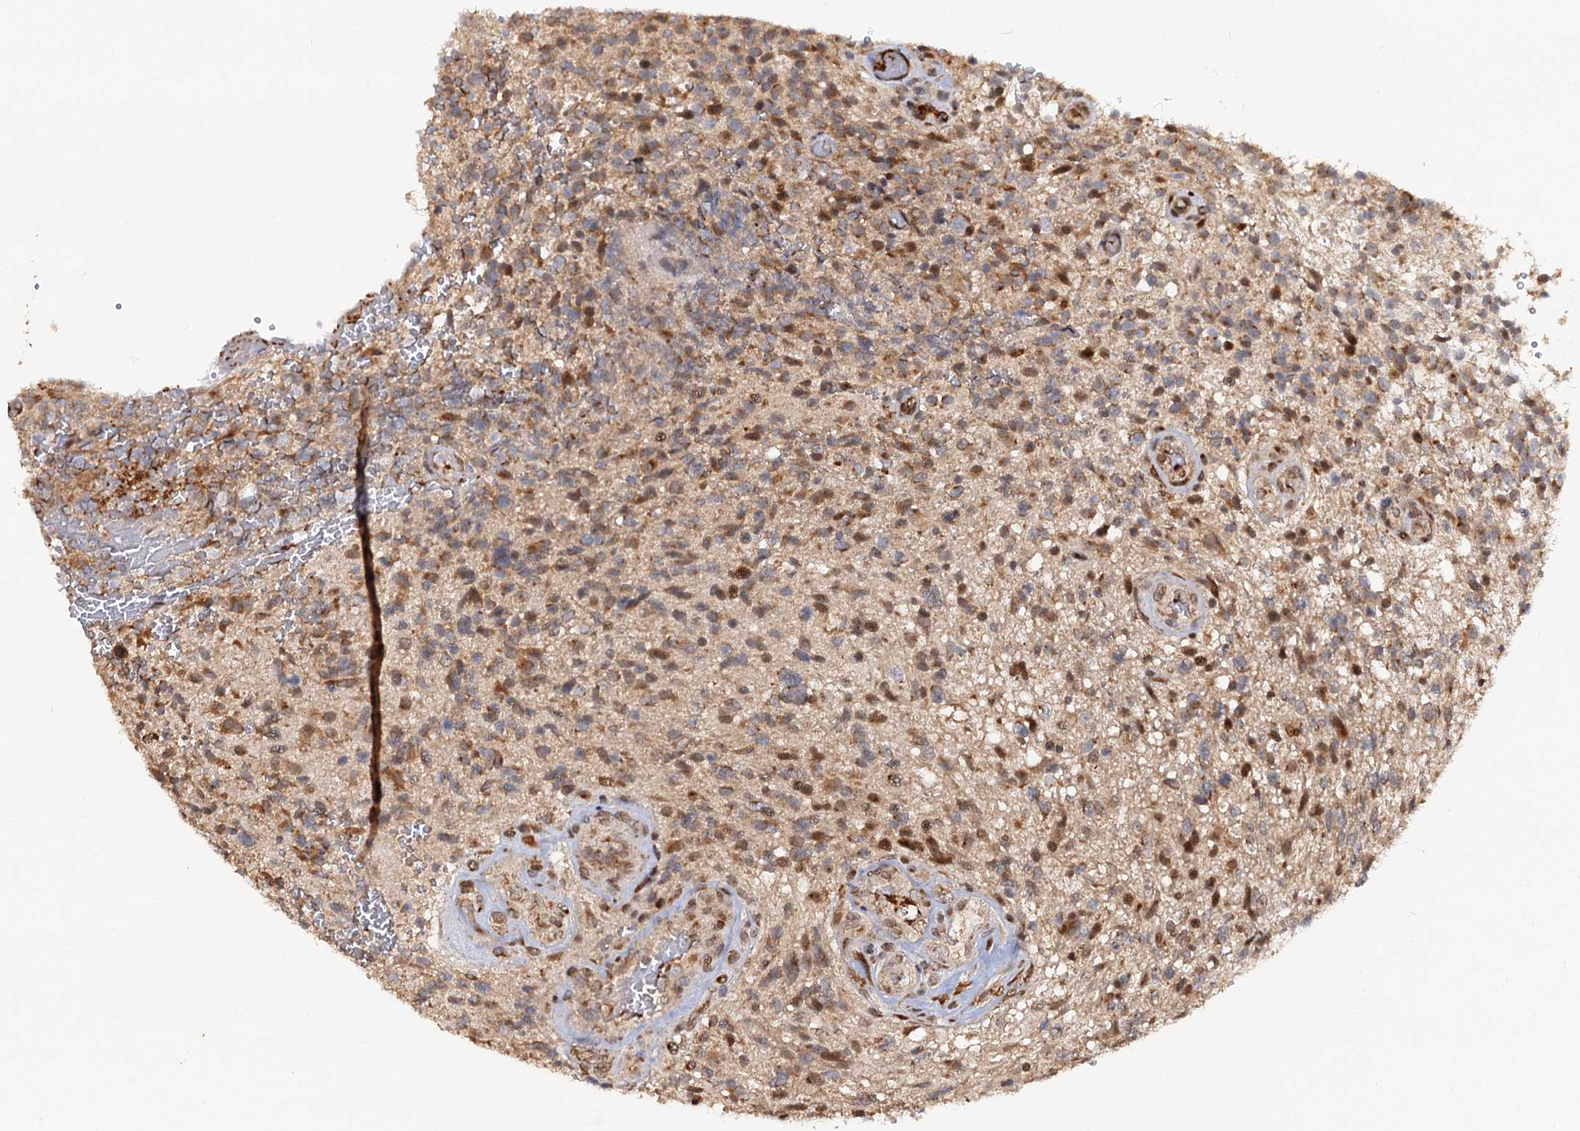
{"staining": {"intensity": "moderate", "quantity": "<25%", "location": "cytoplasmic/membranous,nuclear"}, "tissue": "glioma", "cell_type": "Tumor cells", "image_type": "cancer", "snomed": [{"axis": "morphology", "description": "Glioma, malignant, High grade"}, {"axis": "topography", "description": "Brain"}], "caption": "Moderate cytoplasmic/membranous and nuclear expression is appreciated in approximately <25% of tumor cells in glioma.", "gene": "LRRC63", "patient": {"sex": "male", "age": 56}}